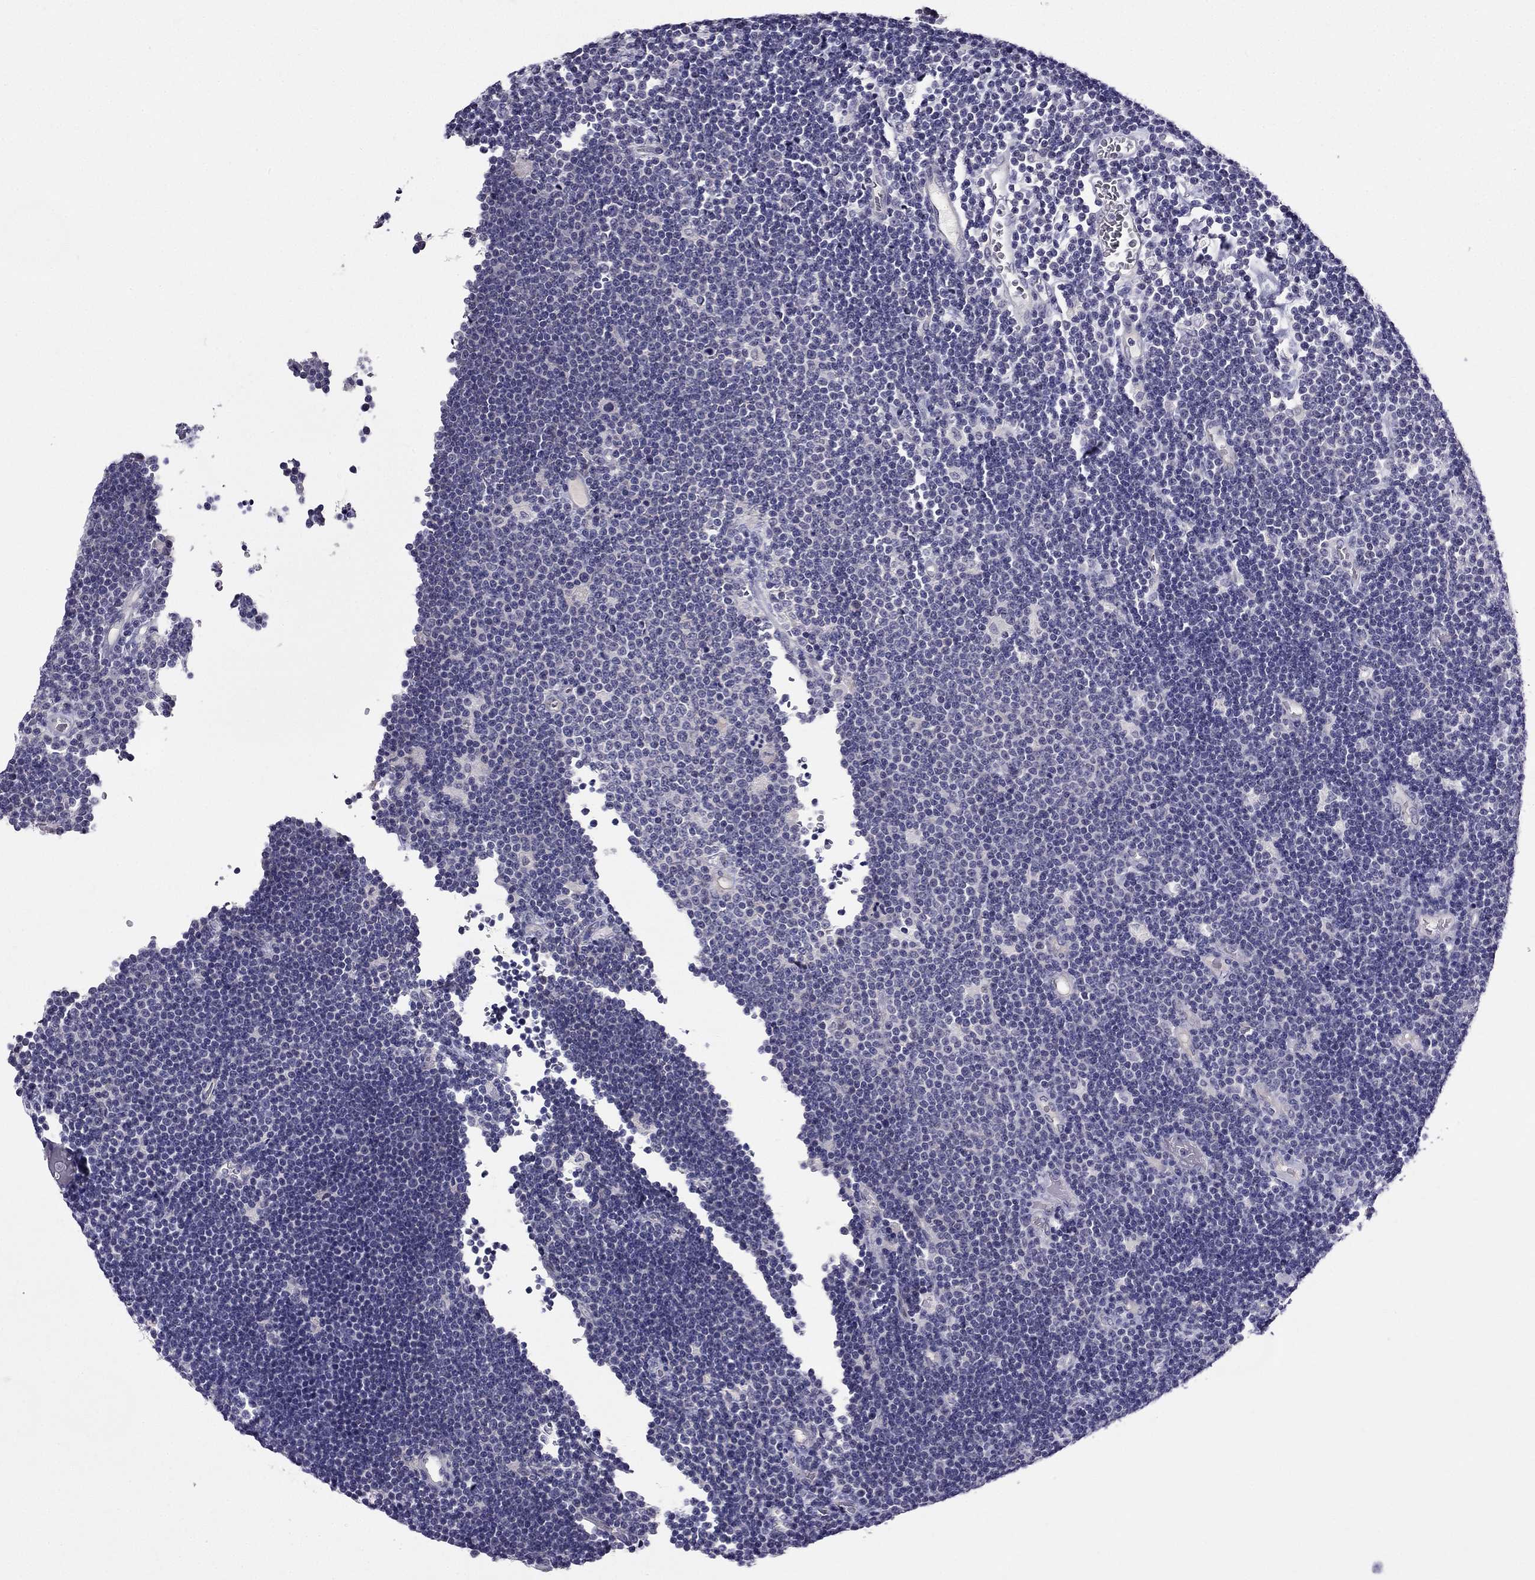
{"staining": {"intensity": "negative", "quantity": "none", "location": "none"}, "tissue": "lymphoma", "cell_type": "Tumor cells", "image_type": "cancer", "snomed": [{"axis": "morphology", "description": "Malignant lymphoma, non-Hodgkin's type, Low grade"}, {"axis": "topography", "description": "Brain"}], "caption": "Immunohistochemistry image of neoplastic tissue: human lymphoma stained with DAB exhibits no significant protein expression in tumor cells. Brightfield microscopy of immunohistochemistry (IHC) stained with DAB (brown) and hematoxylin (blue), captured at high magnification.", "gene": "DUSP15", "patient": {"sex": "female", "age": 66}}